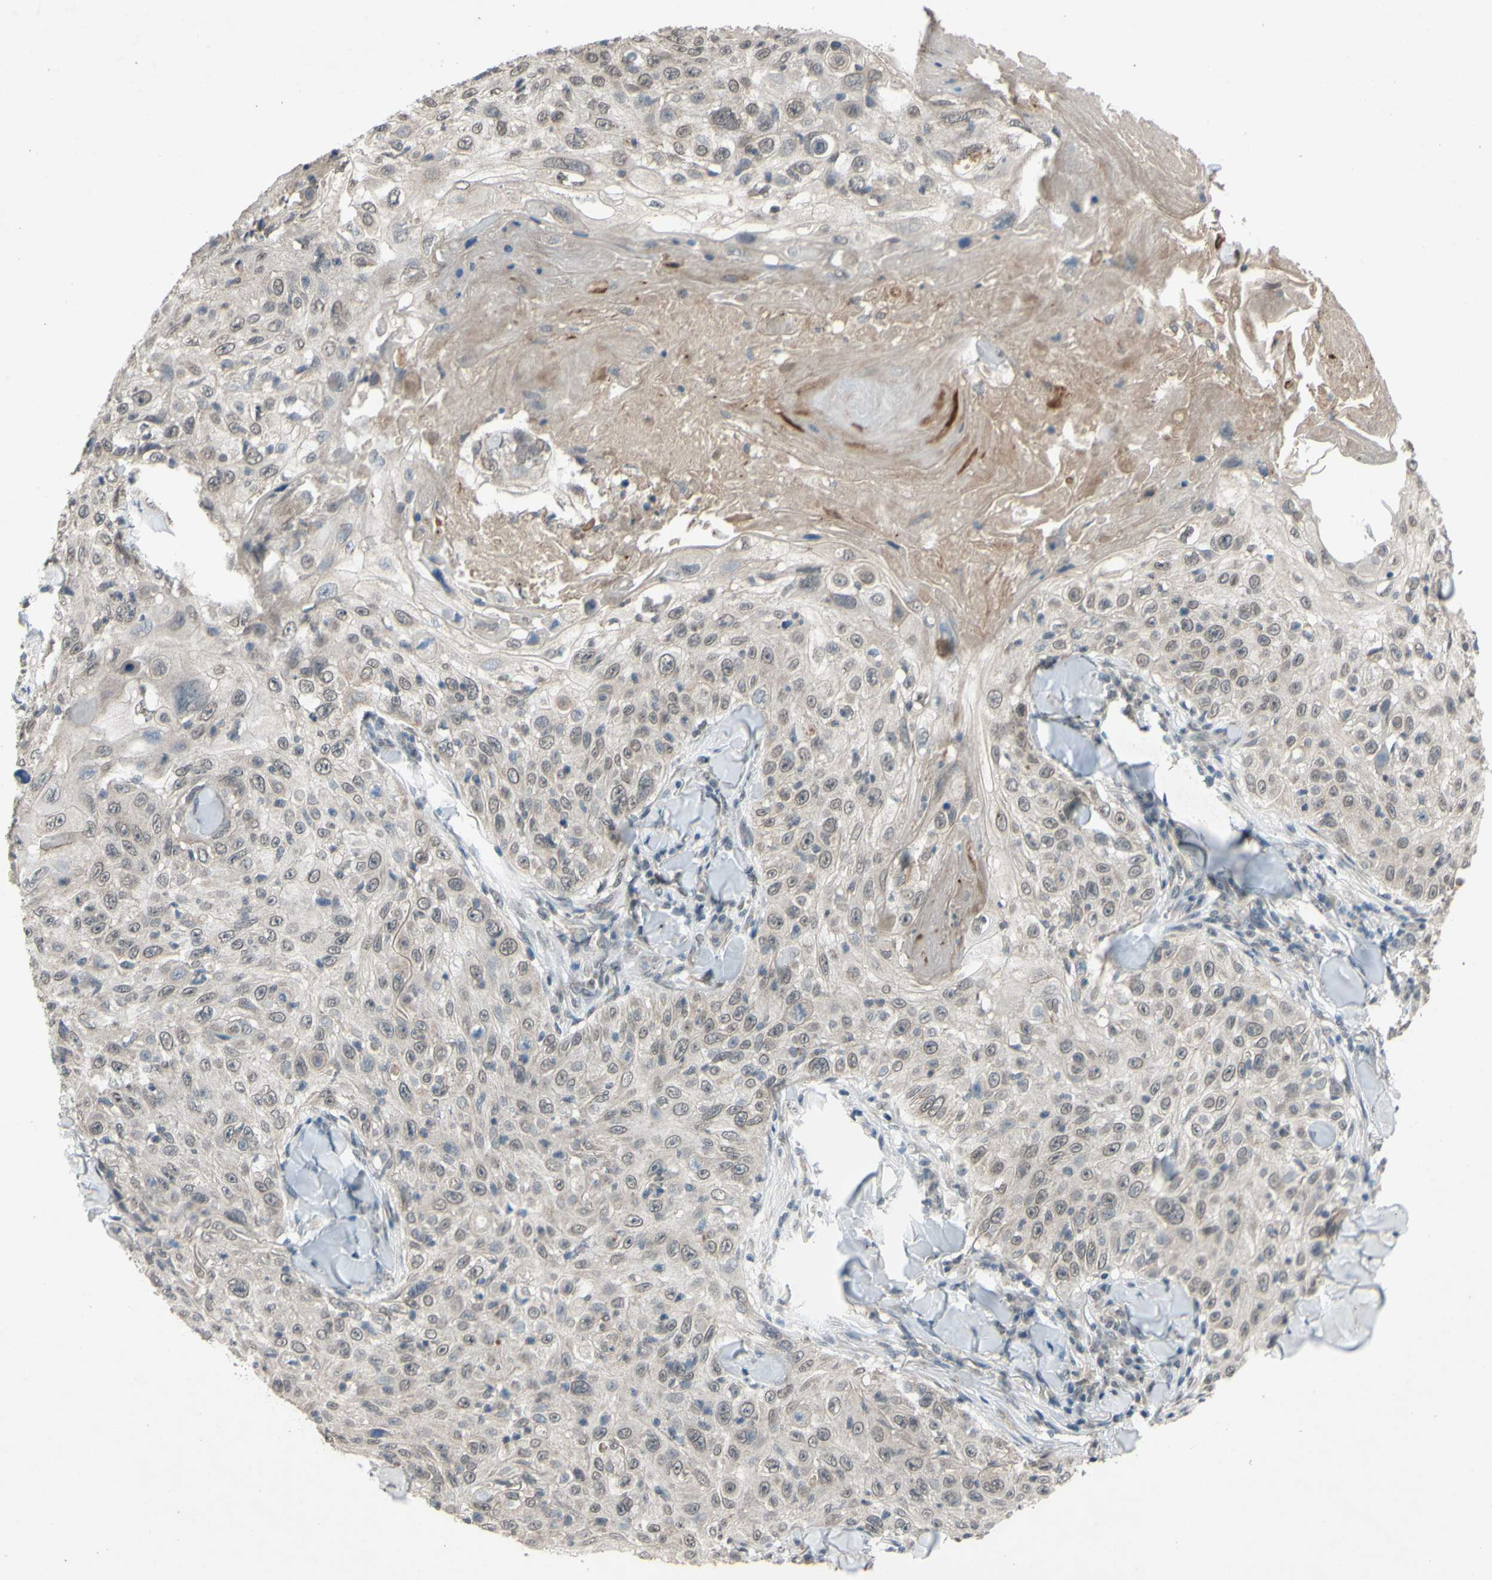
{"staining": {"intensity": "weak", "quantity": ">75%", "location": "cytoplasmic/membranous"}, "tissue": "skin cancer", "cell_type": "Tumor cells", "image_type": "cancer", "snomed": [{"axis": "morphology", "description": "Squamous cell carcinoma, NOS"}, {"axis": "topography", "description": "Skin"}], "caption": "There is low levels of weak cytoplasmic/membranous staining in tumor cells of skin cancer, as demonstrated by immunohistochemical staining (brown color).", "gene": "CDCP1", "patient": {"sex": "male", "age": 86}}